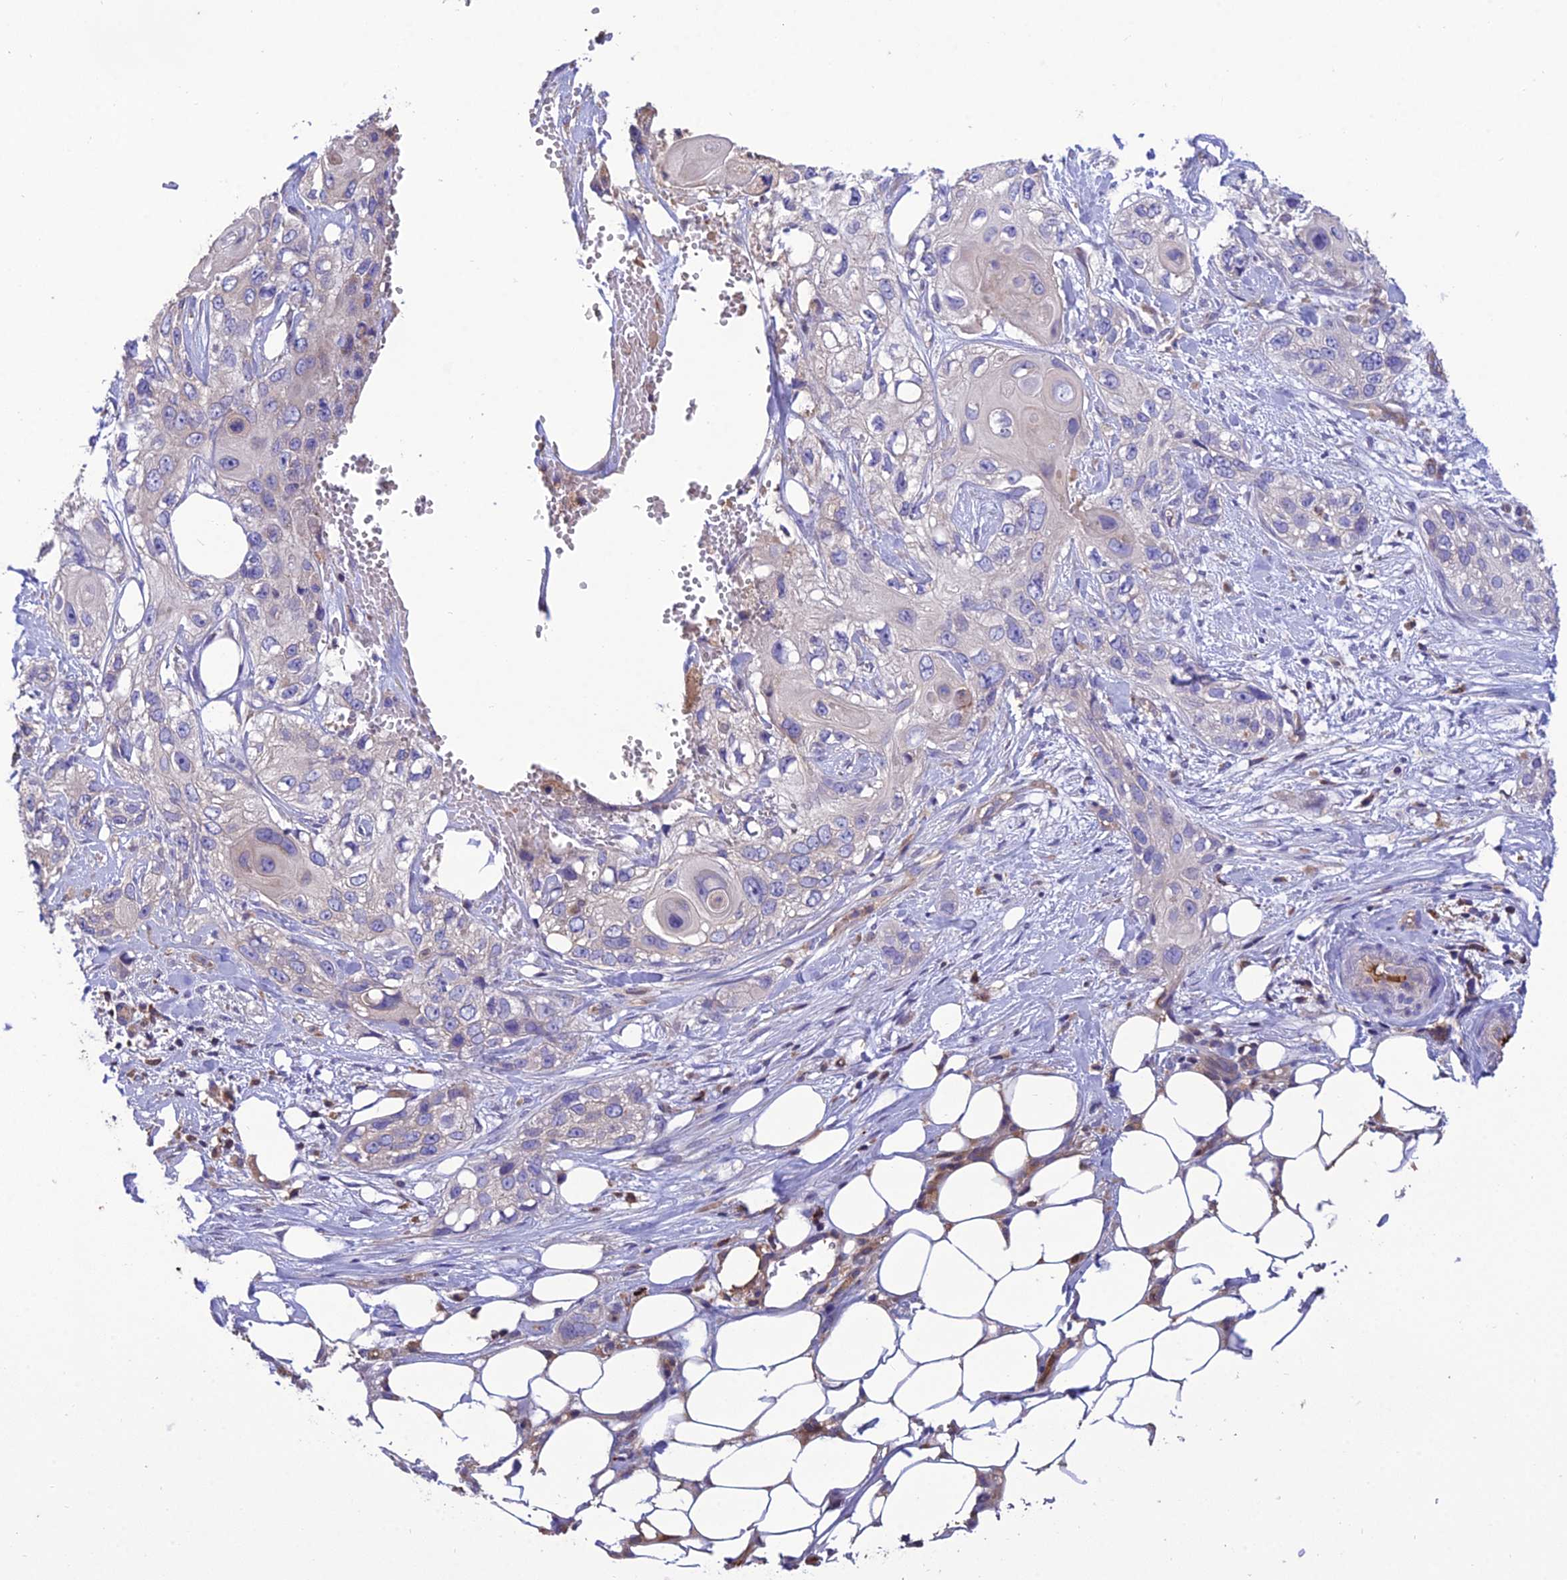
{"staining": {"intensity": "negative", "quantity": "none", "location": "none"}, "tissue": "skin cancer", "cell_type": "Tumor cells", "image_type": "cancer", "snomed": [{"axis": "morphology", "description": "Normal tissue, NOS"}, {"axis": "morphology", "description": "Squamous cell carcinoma, NOS"}, {"axis": "topography", "description": "Skin"}], "caption": "Tumor cells are negative for brown protein staining in skin cancer.", "gene": "MIOS", "patient": {"sex": "male", "age": 72}}